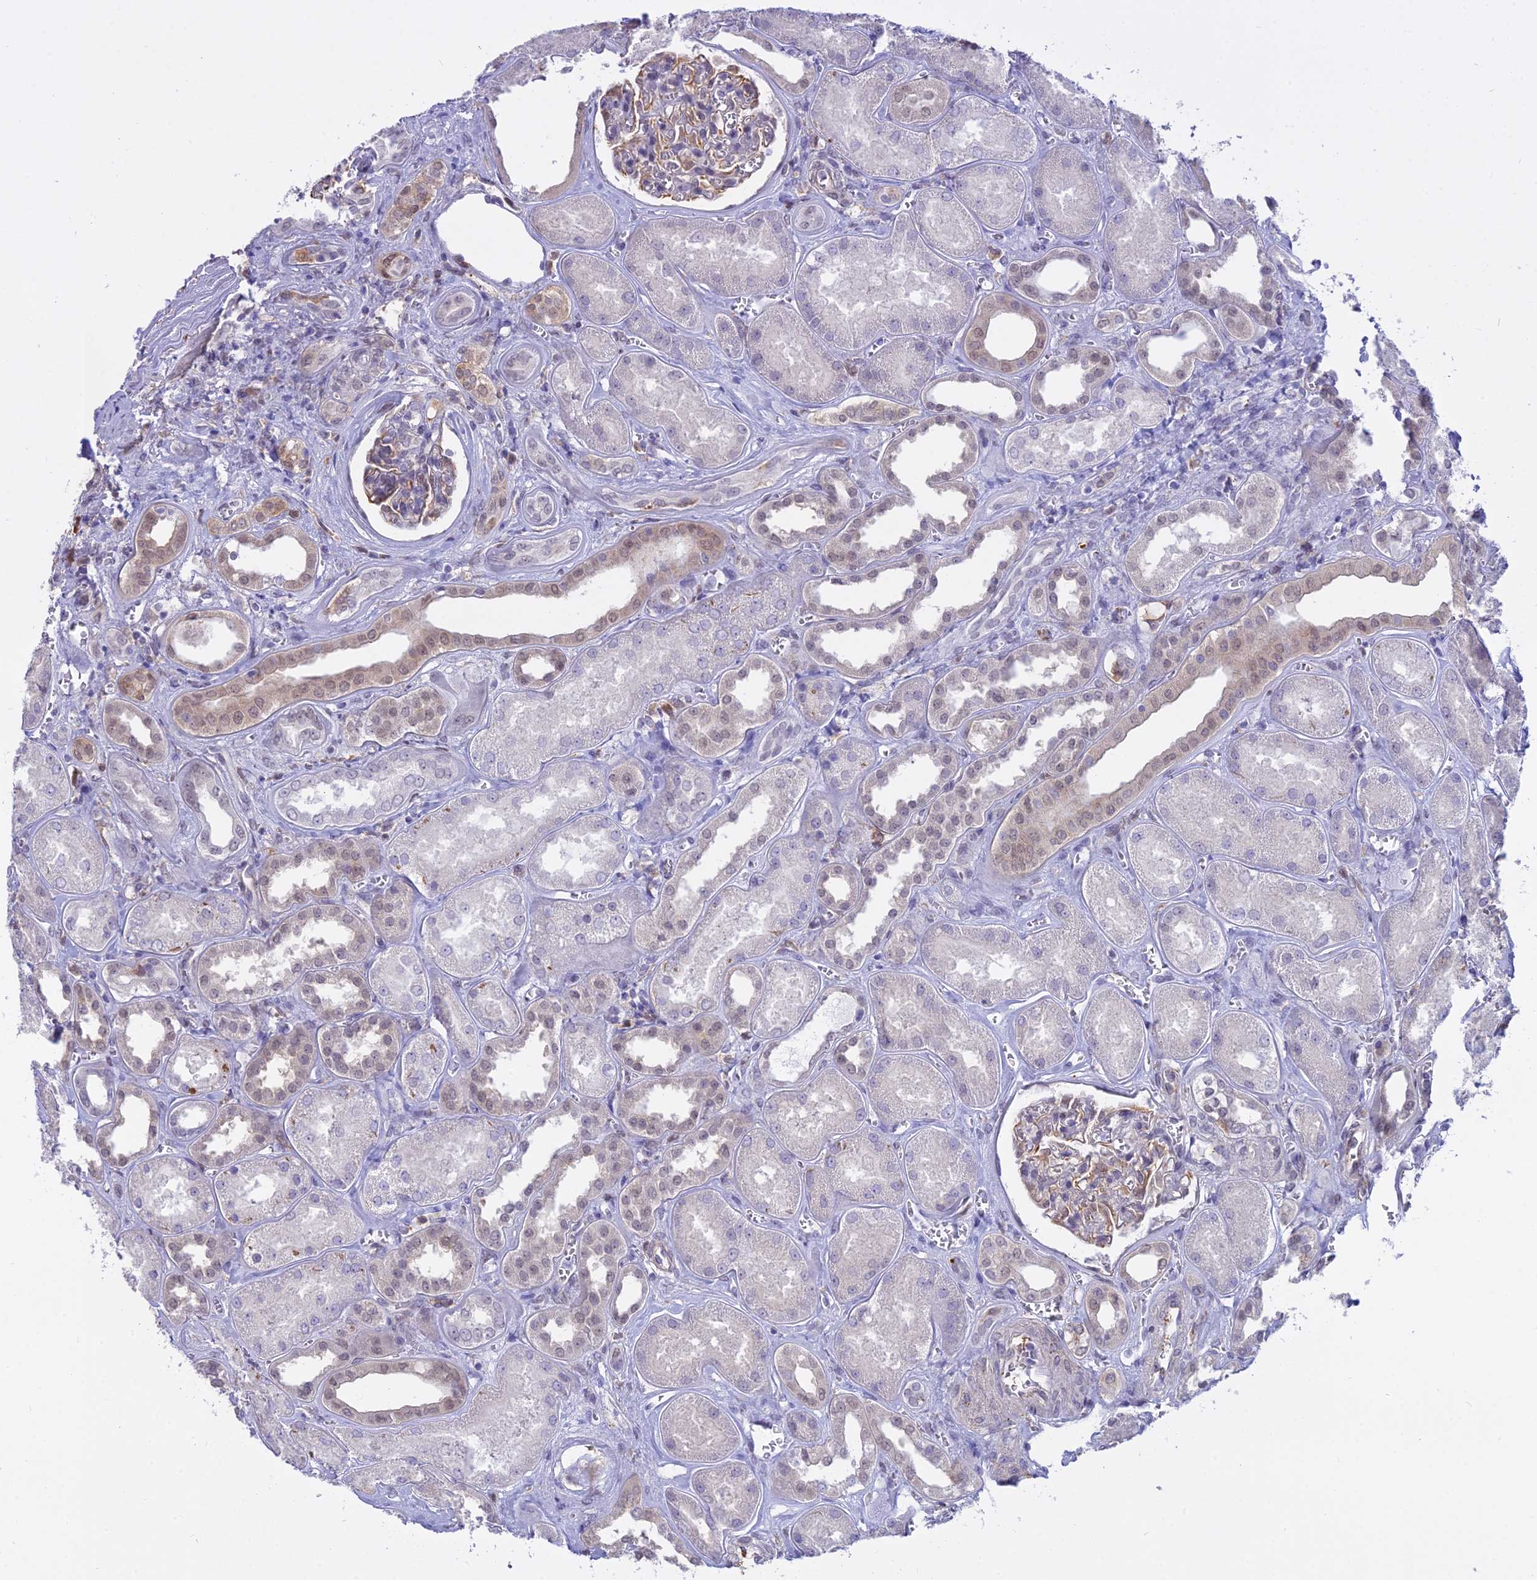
{"staining": {"intensity": "weak", "quantity": "25%-75%", "location": "cytoplasmic/membranous,nuclear"}, "tissue": "kidney", "cell_type": "Cells in glomeruli", "image_type": "normal", "snomed": [{"axis": "morphology", "description": "Normal tissue, NOS"}, {"axis": "morphology", "description": "Adenocarcinoma, NOS"}, {"axis": "topography", "description": "Kidney"}], "caption": "IHC image of unremarkable kidney: kidney stained using immunohistochemistry (IHC) displays low levels of weak protein expression localized specifically in the cytoplasmic/membranous,nuclear of cells in glomeruli, appearing as a cytoplasmic/membranous,nuclear brown color.", "gene": "BLNK", "patient": {"sex": "female", "age": 68}}